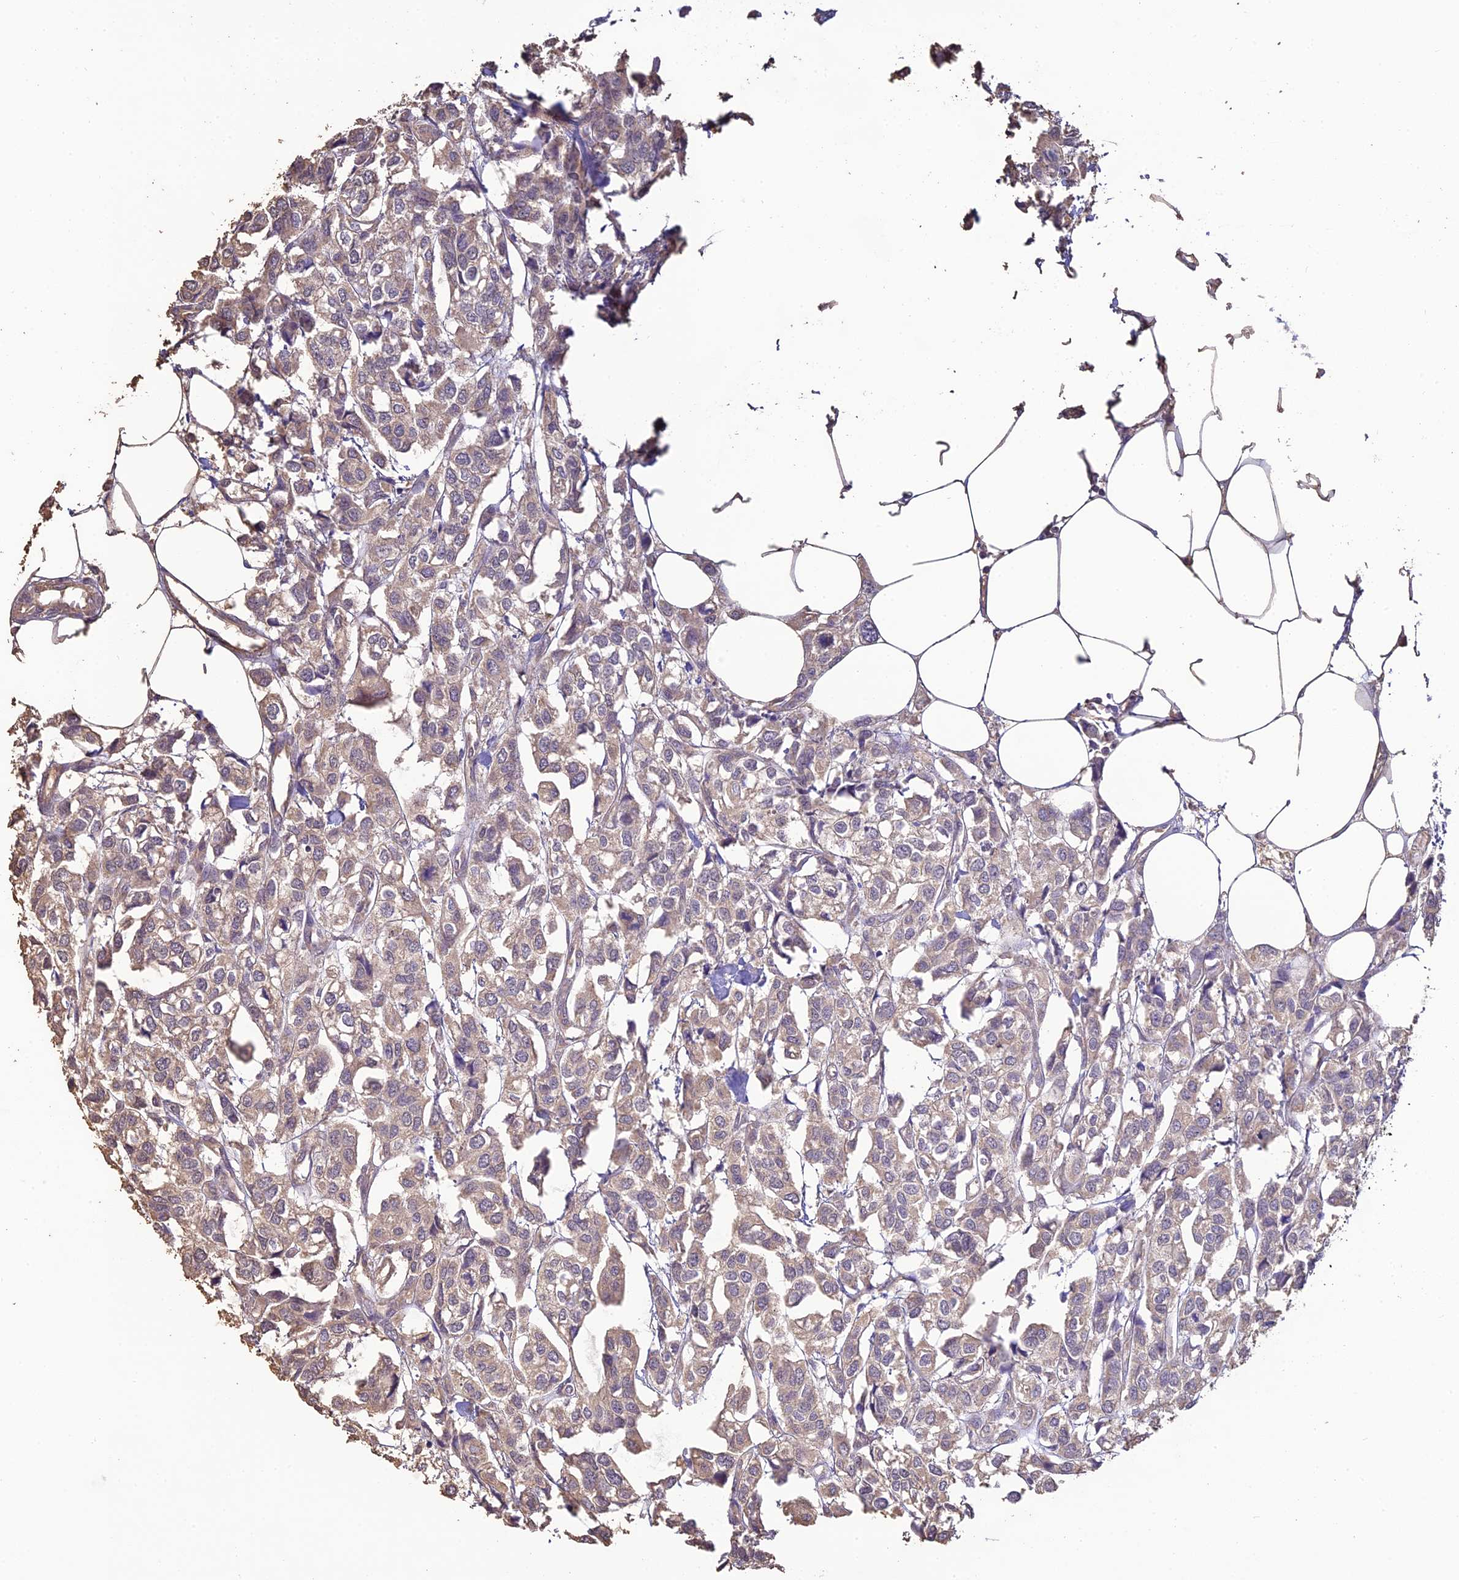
{"staining": {"intensity": "weak", "quantity": "<25%", "location": "cytoplasmic/membranous"}, "tissue": "urothelial cancer", "cell_type": "Tumor cells", "image_type": "cancer", "snomed": [{"axis": "morphology", "description": "Urothelial carcinoma, High grade"}, {"axis": "topography", "description": "Urinary bladder"}], "caption": "IHC of high-grade urothelial carcinoma demonstrates no expression in tumor cells.", "gene": "SKIC8", "patient": {"sex": "male", "age": 67}}